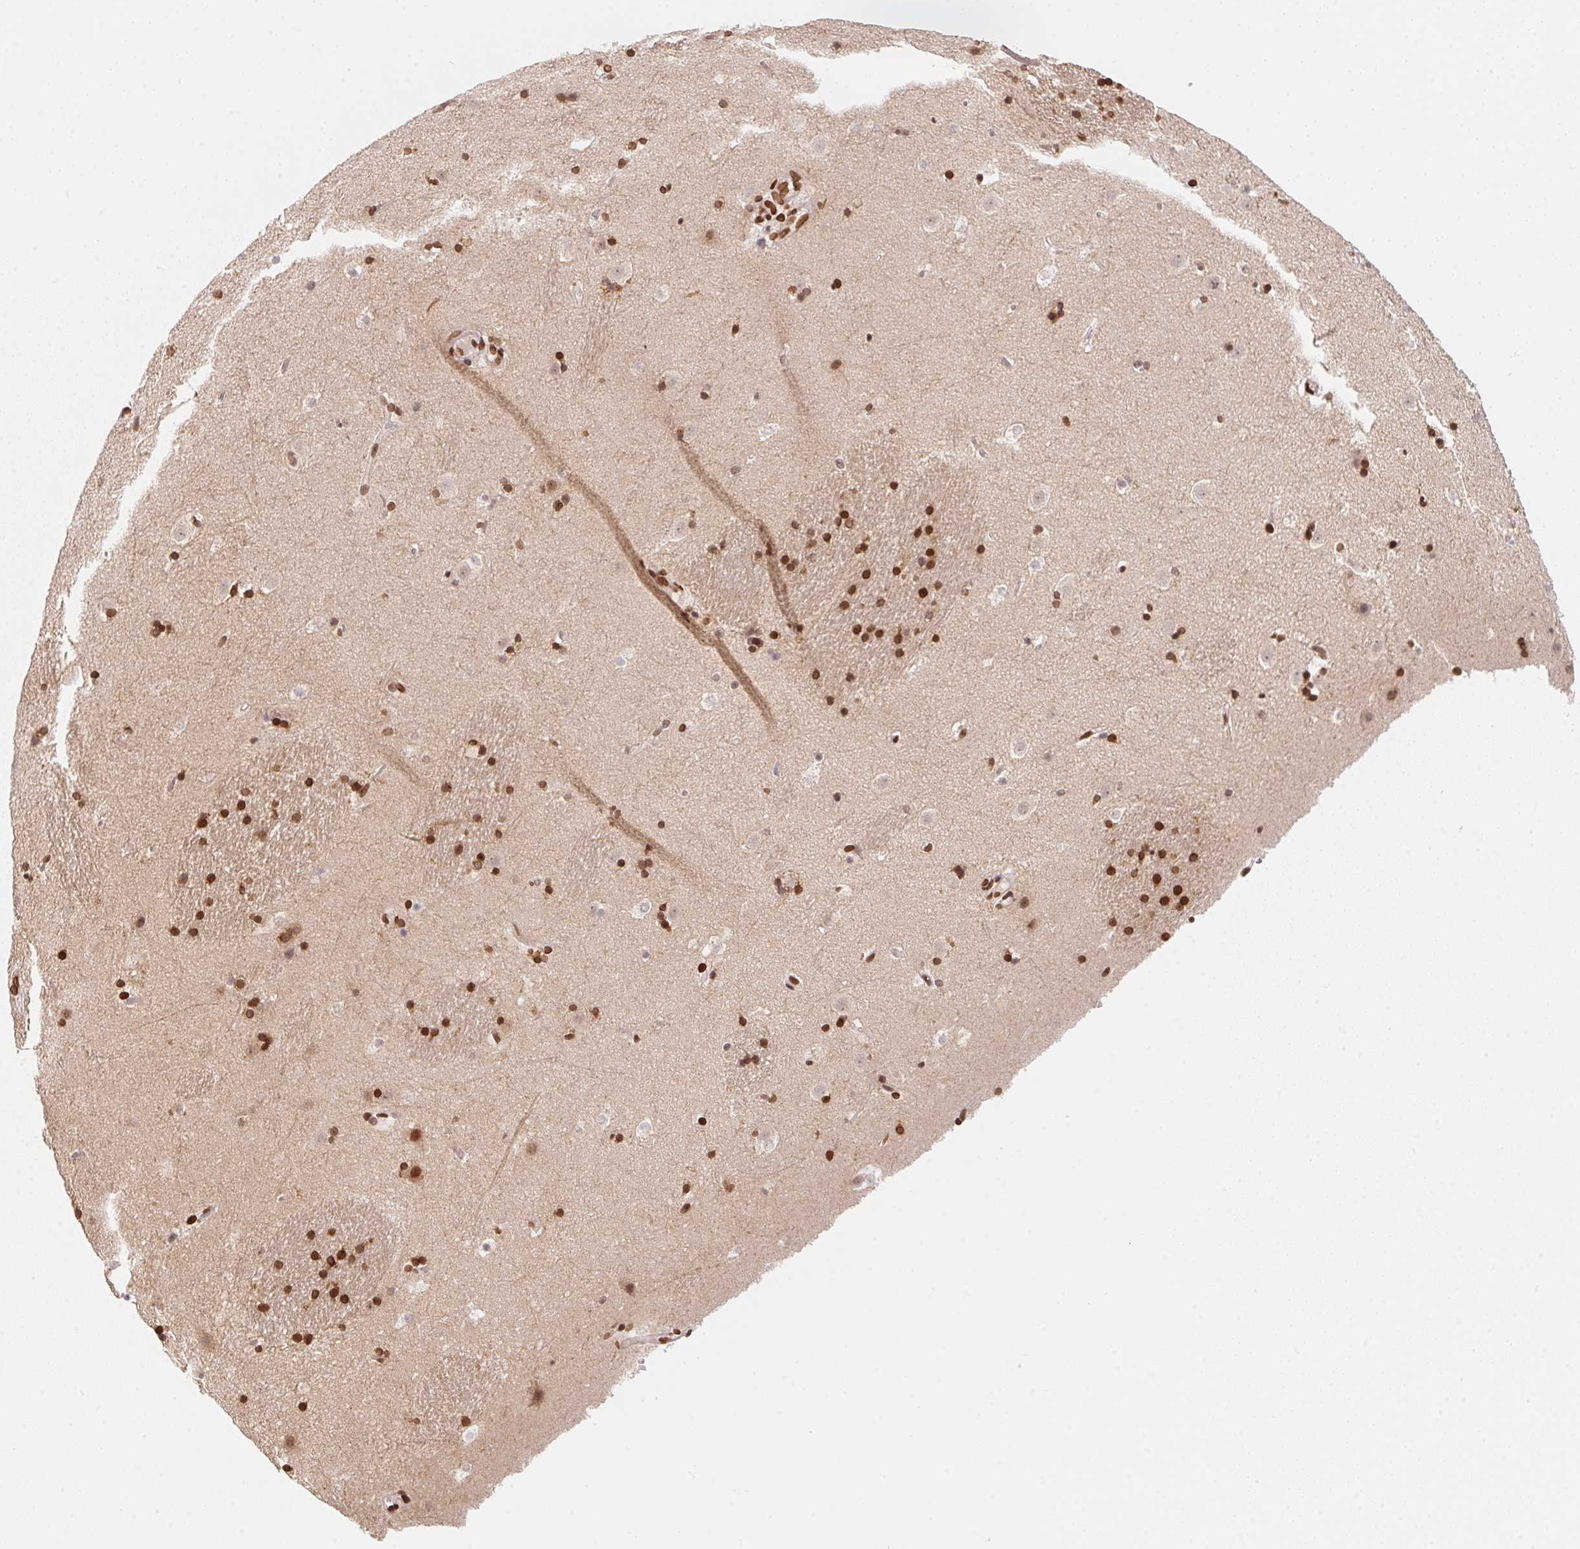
{"staining": {"intensity": "strong", "quantity": "25%-75%", "location": "cytoplasmic/membranous,nuclear"}, "tissue": "caudate", "cell_type": "Glial cells", "image_type": "normal", "snomed": [{"axis": "morphology", "description": "Normal tissue, NOS"}, {"axis": "topography", "description": "Lateral ventricle wall"}], "caption": "Strong cytoplasmic/membranous,nuclear positivity is present in approximately 25%-75% of glial cells in unremarkable caudate.", "gene": "SAP30BP", "patient": {"sex": "male", "age": 37}}